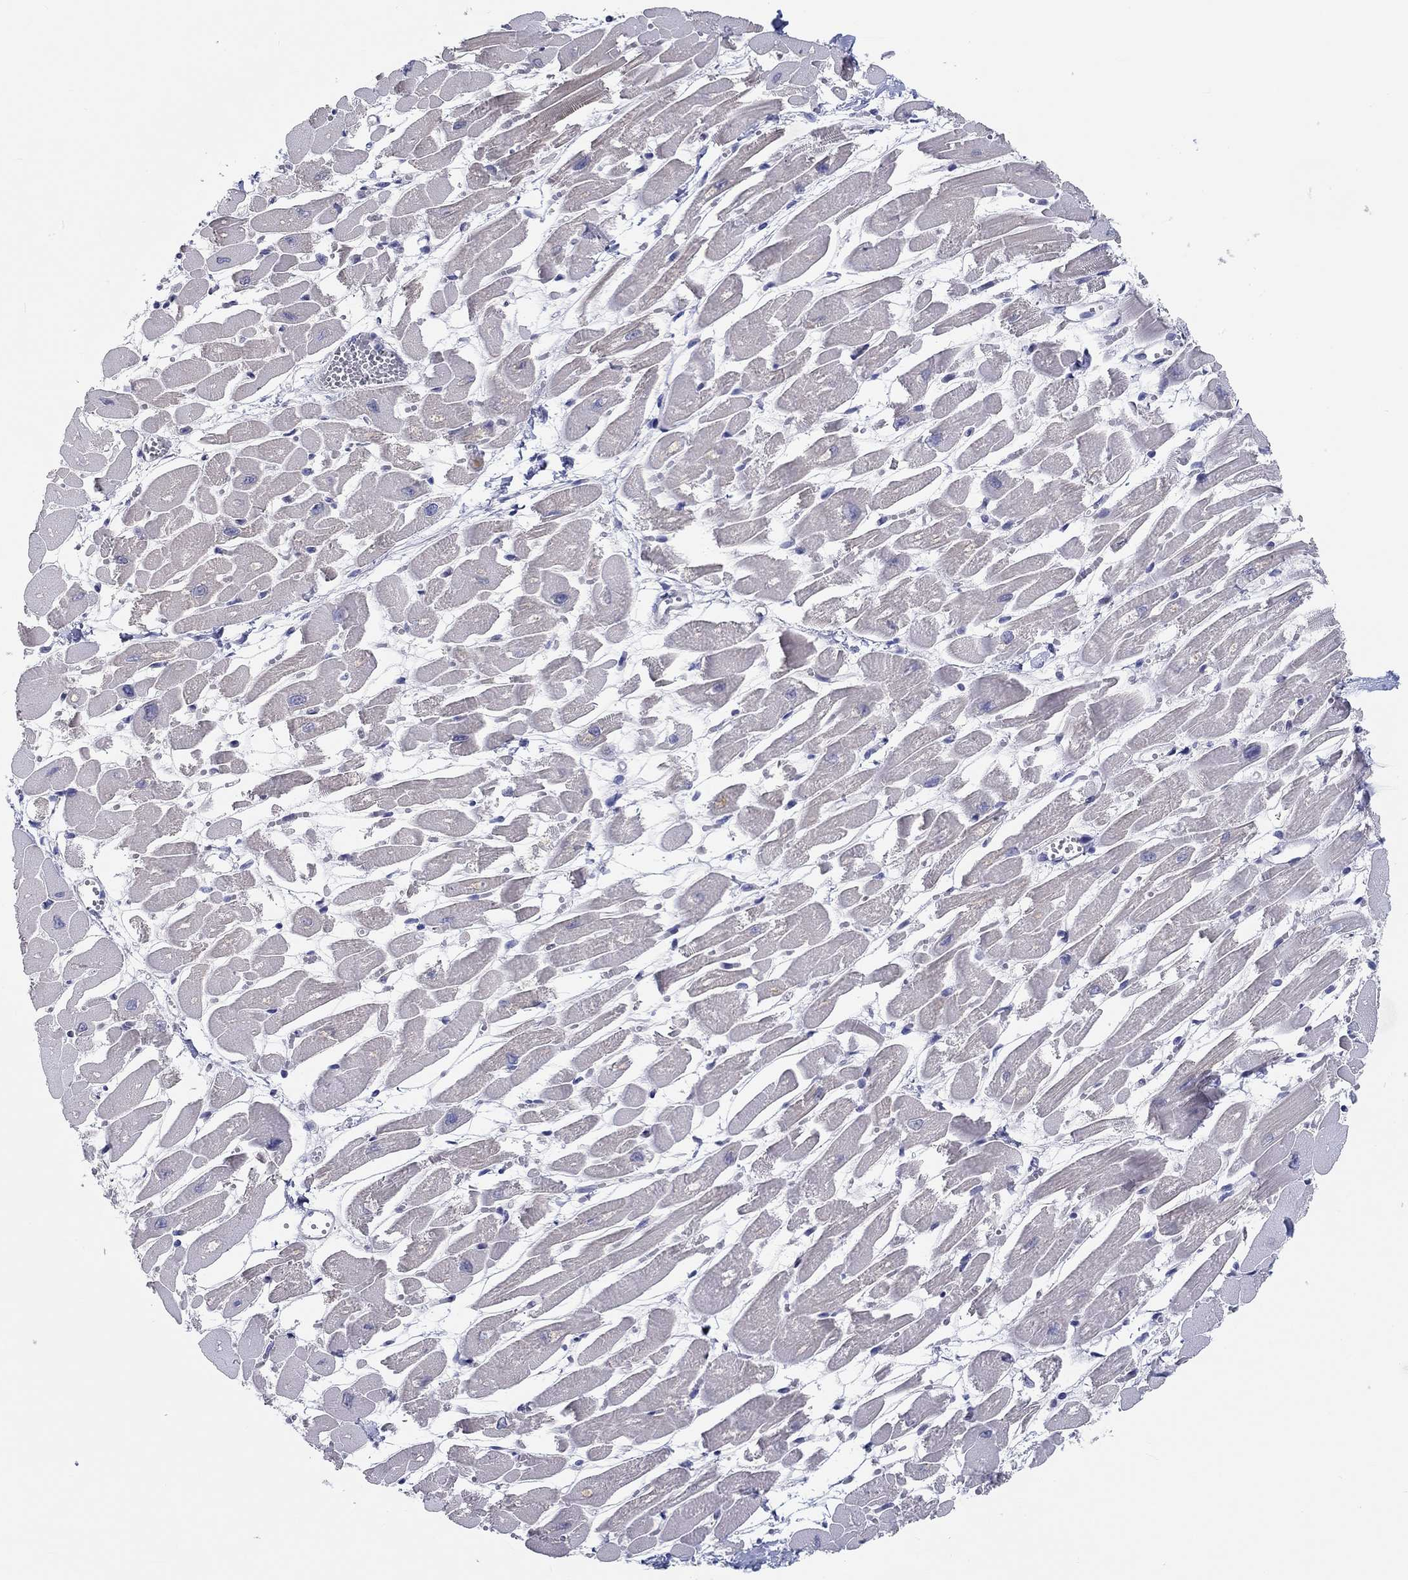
{"staining": {"intensity": "negative", "quantity": "none", "location": "none"}, "tissue": "heart muscle", "cell_type": "Cardiomyocytes", "image_type": "normal", "snomed": [{"axis": "morphology", "description": "Normal tissue, NOS"}, {"axis": "topography", "description": "Heart"}], "caption": "Immunohistochemical staining of benign human heart muscle reveals no significant positivity in cardiomyocytes.", "gene": "CRYGD", "patient": {"sex": "female", "age": 52}}